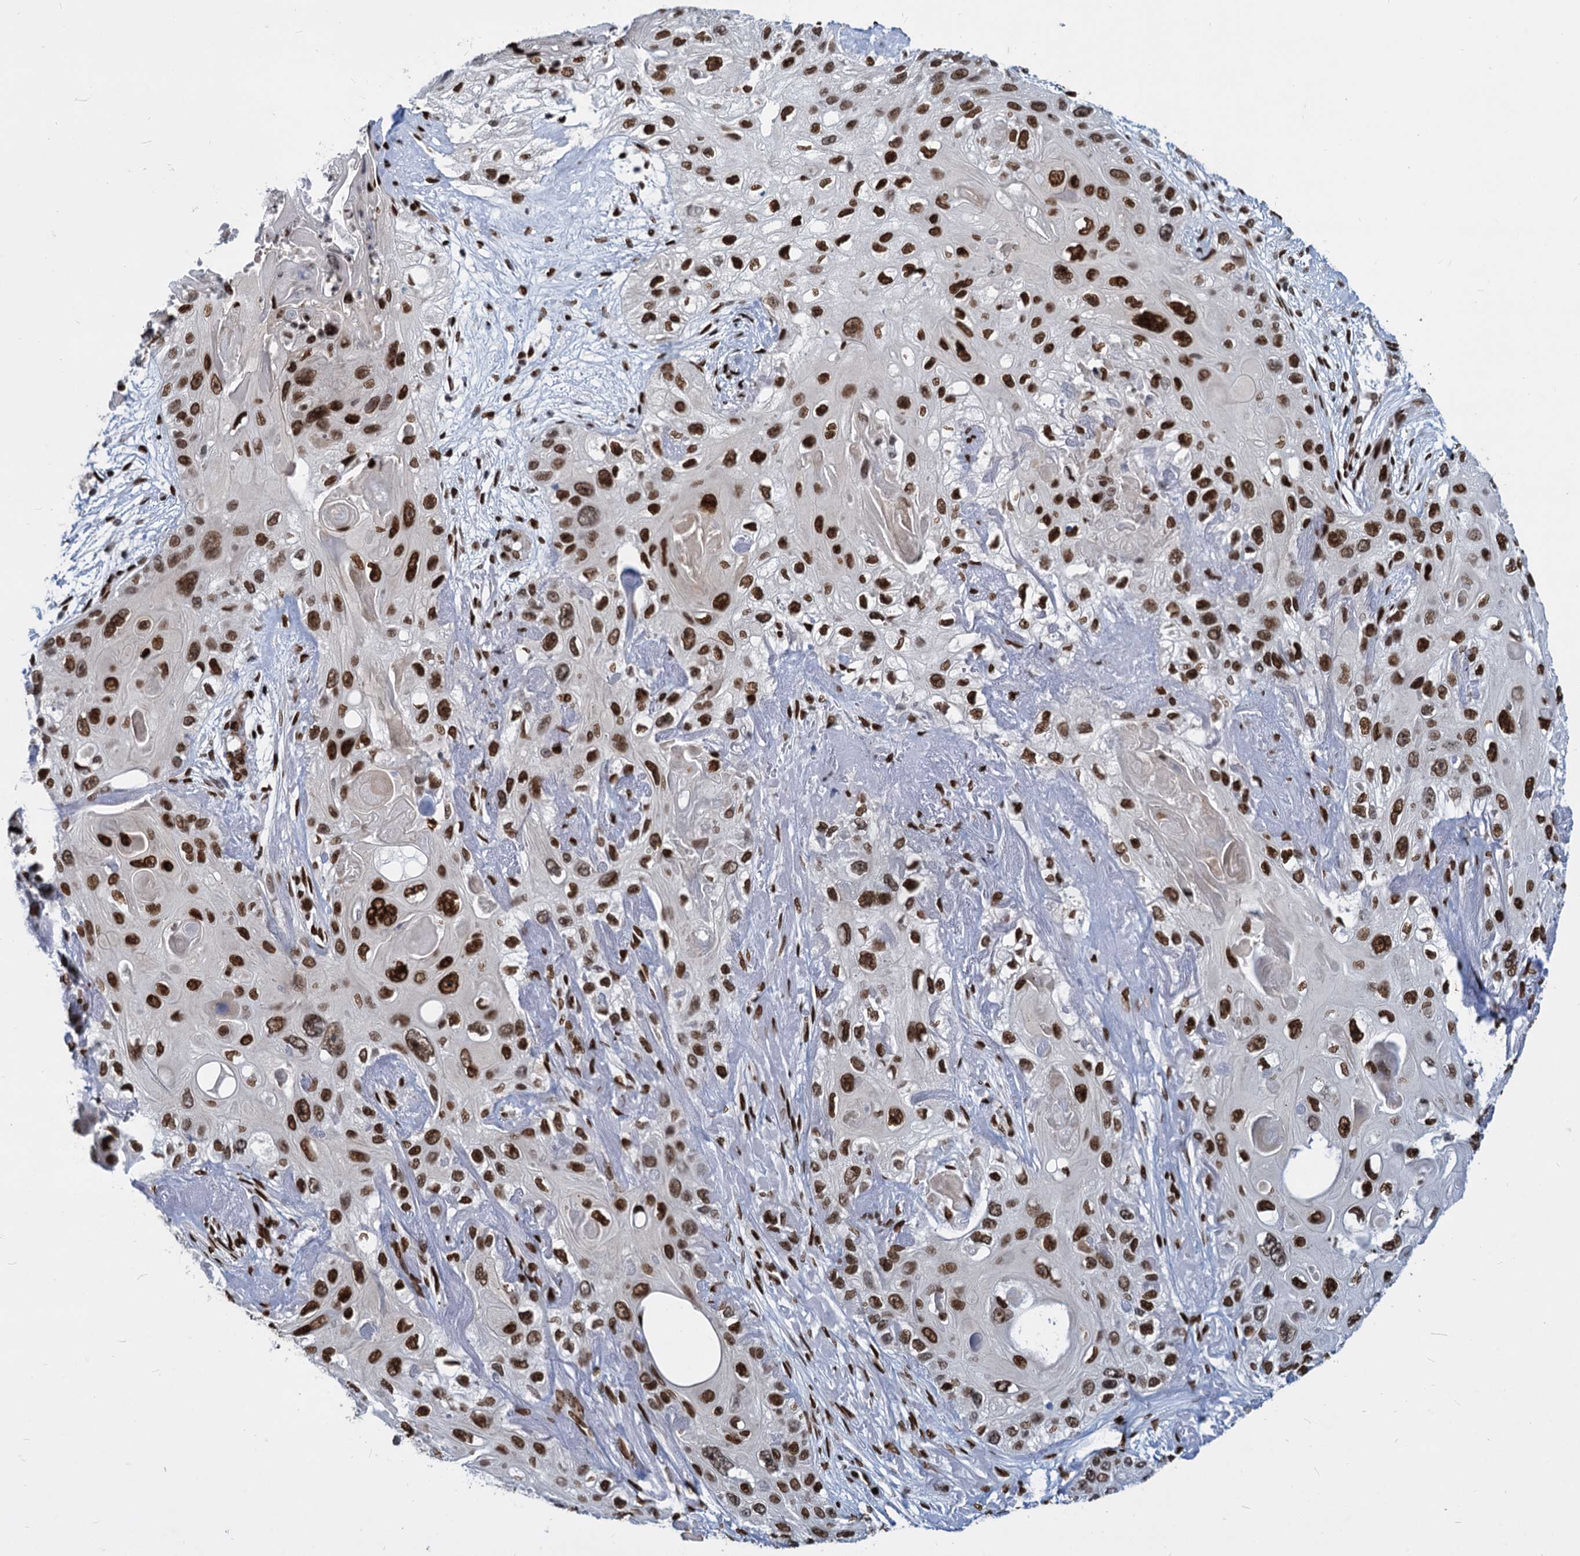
{"staining": {"intensity": "strong", "quantity": ">75%", "location": "nuclear"}, "tissue": "skin cancer", "cell_type": "Tumor cells", "image_type": "cancer", "snomed": [{"axis": "morphology", "description": "Normal tissue, NOS"}, {"axis": "morphology", "description": "Squamous cell carcinoma, NOS"}, {"axis": "topography", "description": "Skin"}], "caption": "A photomicrograph showing strong nuclear staining in about >75% of tumor cells in squamous cell carcinoma (skin), as visualized by brown immunohistochemical staining.", "gene": "MECP2", "patient": {"sex": "male", "age": 72}}